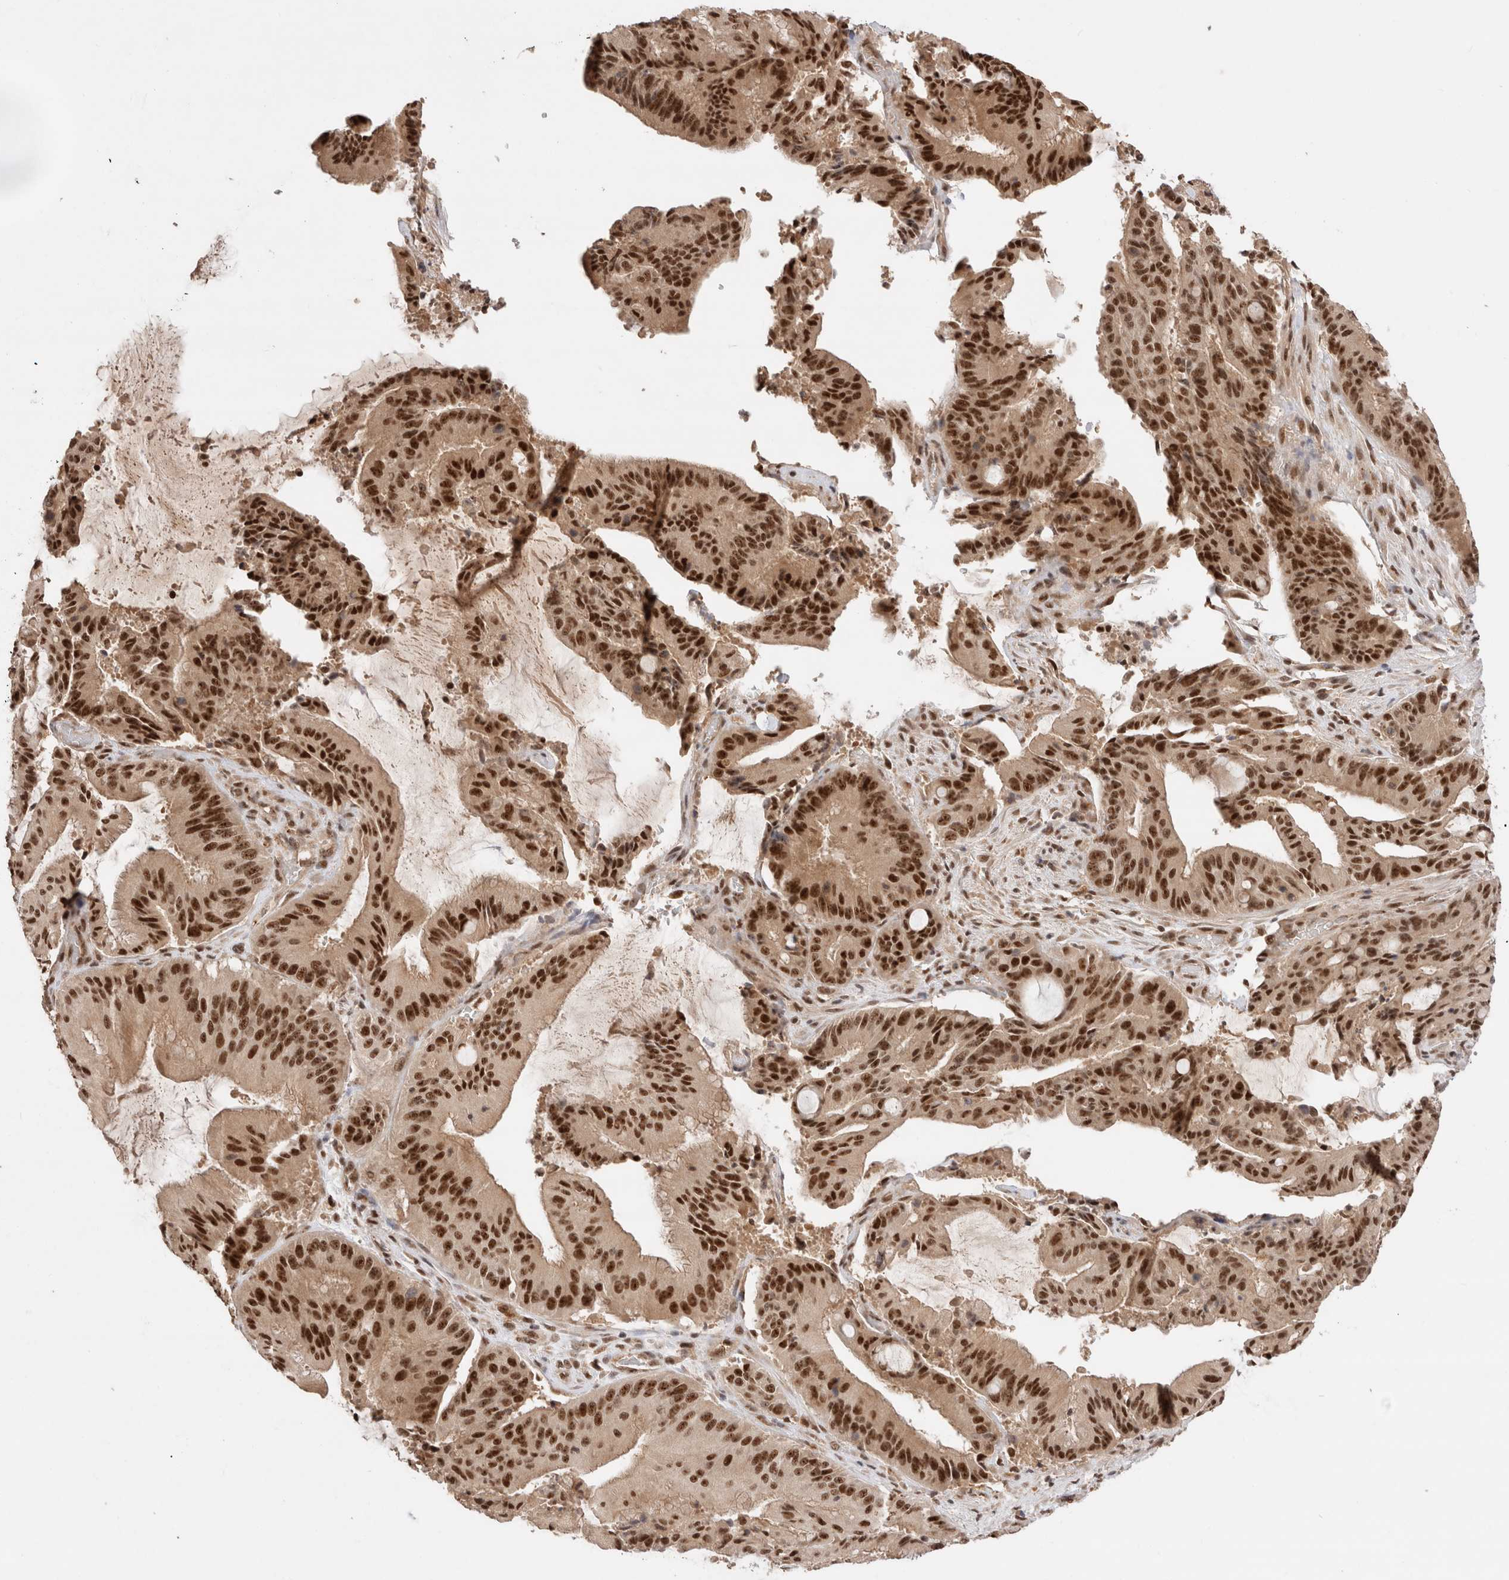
{"staining": {"intensity": "strong", "quantity": ">75%", "location": "nuclear"}, "tissue": "liver cancer", "cell_type": "Tumor cells", "image_type": "cancer", "snomed": [{"axis": "morphology", "description": "Normal tissue, NOS"}, {"axis": "morphology", "description": "Cholangiocarcinoma"}, {"axis": "topography", "description": "Liver"}, {"axis": "topography", "description": "Peripheral nerve tissue"}], "caption": "There is high levels of strong nuclear staining in tumor cells of liver cancer (cholangiocarcinoma), as demonstrated by immunohistochemical staining (brown color).", "gene": "MPHOSPH6", "patient": {"sex": "female", "age": 73}}